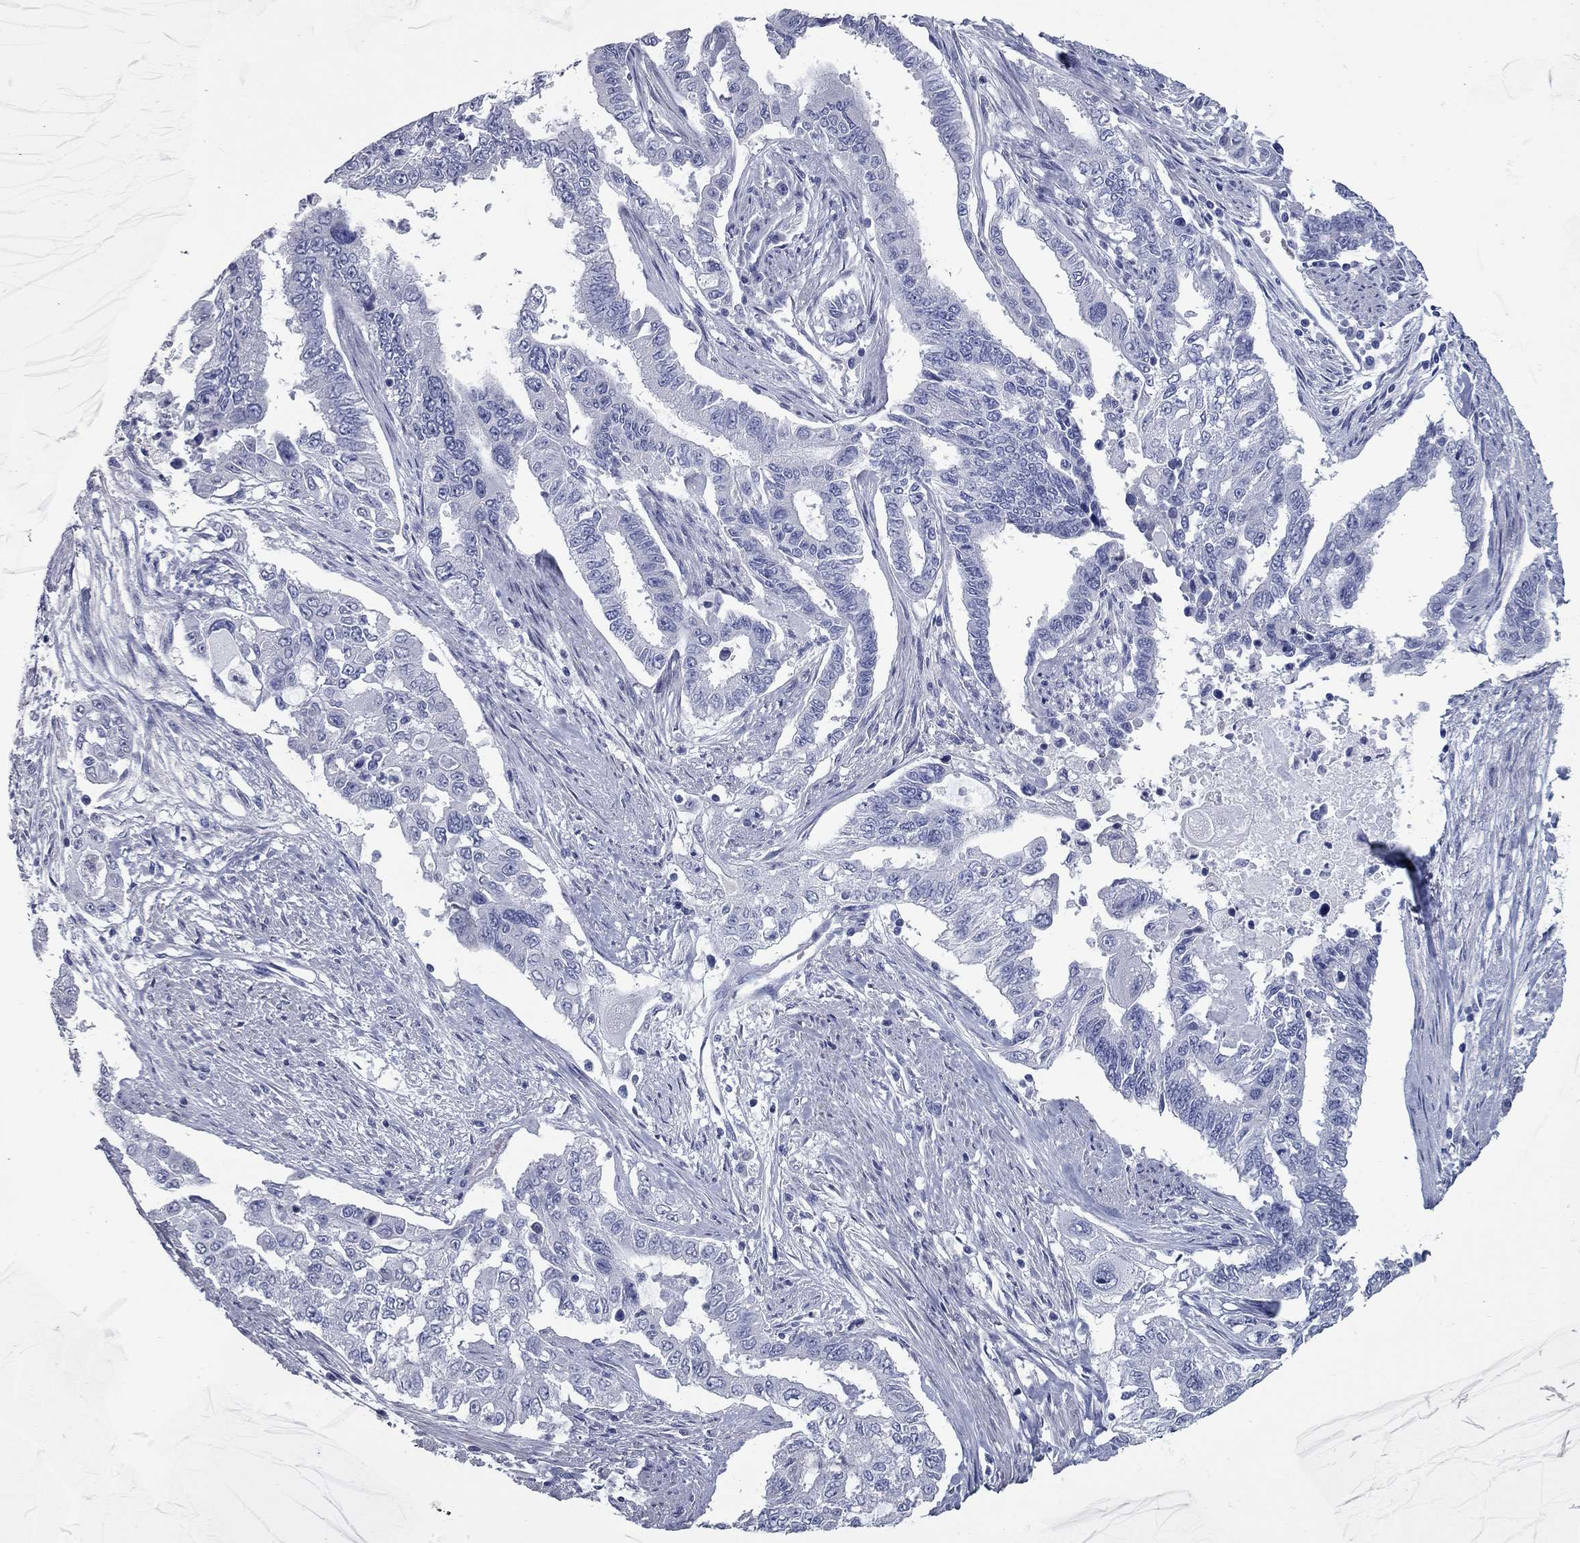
{"staining": {"intensity": "negative", "quantity": "none", "location": "none"}, "tissue": "endometrial cancer", "cell_type": "Tumor cells", "image_type": "cancer", "snomed": [{"axis": "morphology", "description": "Adenocarcinoma, NOS"}, {"axis": "topography", "description": "Uterus"}], "caption": "The histopathology image shows no significant expression in tumor cells of endometrial cancer (adenocarcinoma).", "gene": "KIRREL2", "patient": {"sex": "female", "age": 59}}